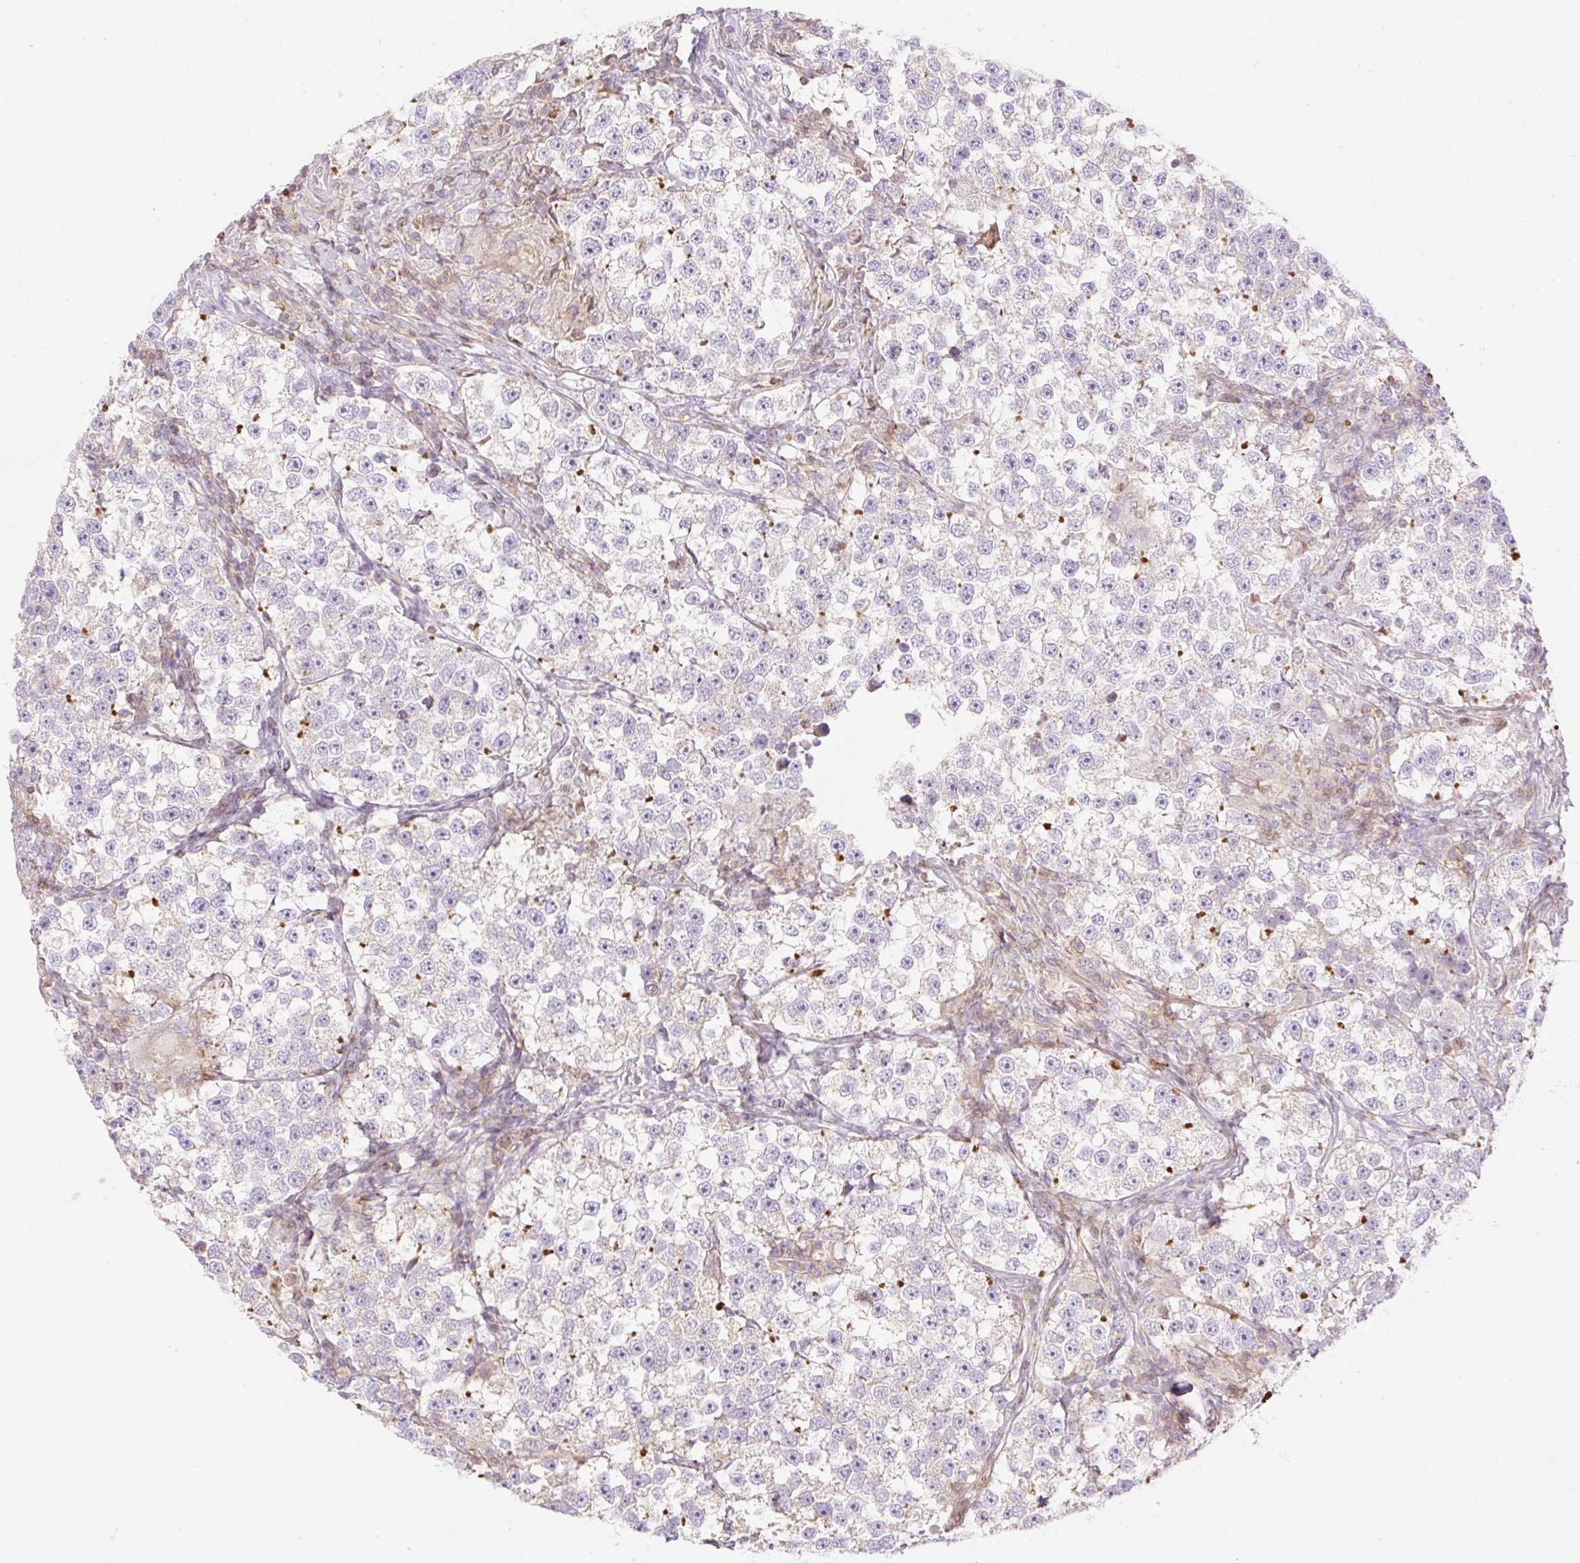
{"staining": {"intensity": "negative", "quantity": "none", "location": "none"}, "tissue": "testis cancer", "cell_type": "Tumor cells", "image_type": "cancer", "snomed": [{"axis": "morphology", "description": "Seminoma, NOS"}, {"axis": "topography", "description": "Testis"}], "caption": "A histopathology image of testis cancer stained for a protein reveals no brown staining in tumor cells.", "gene": "VPS25", "patient": {"sex": "male", "age": 46}}